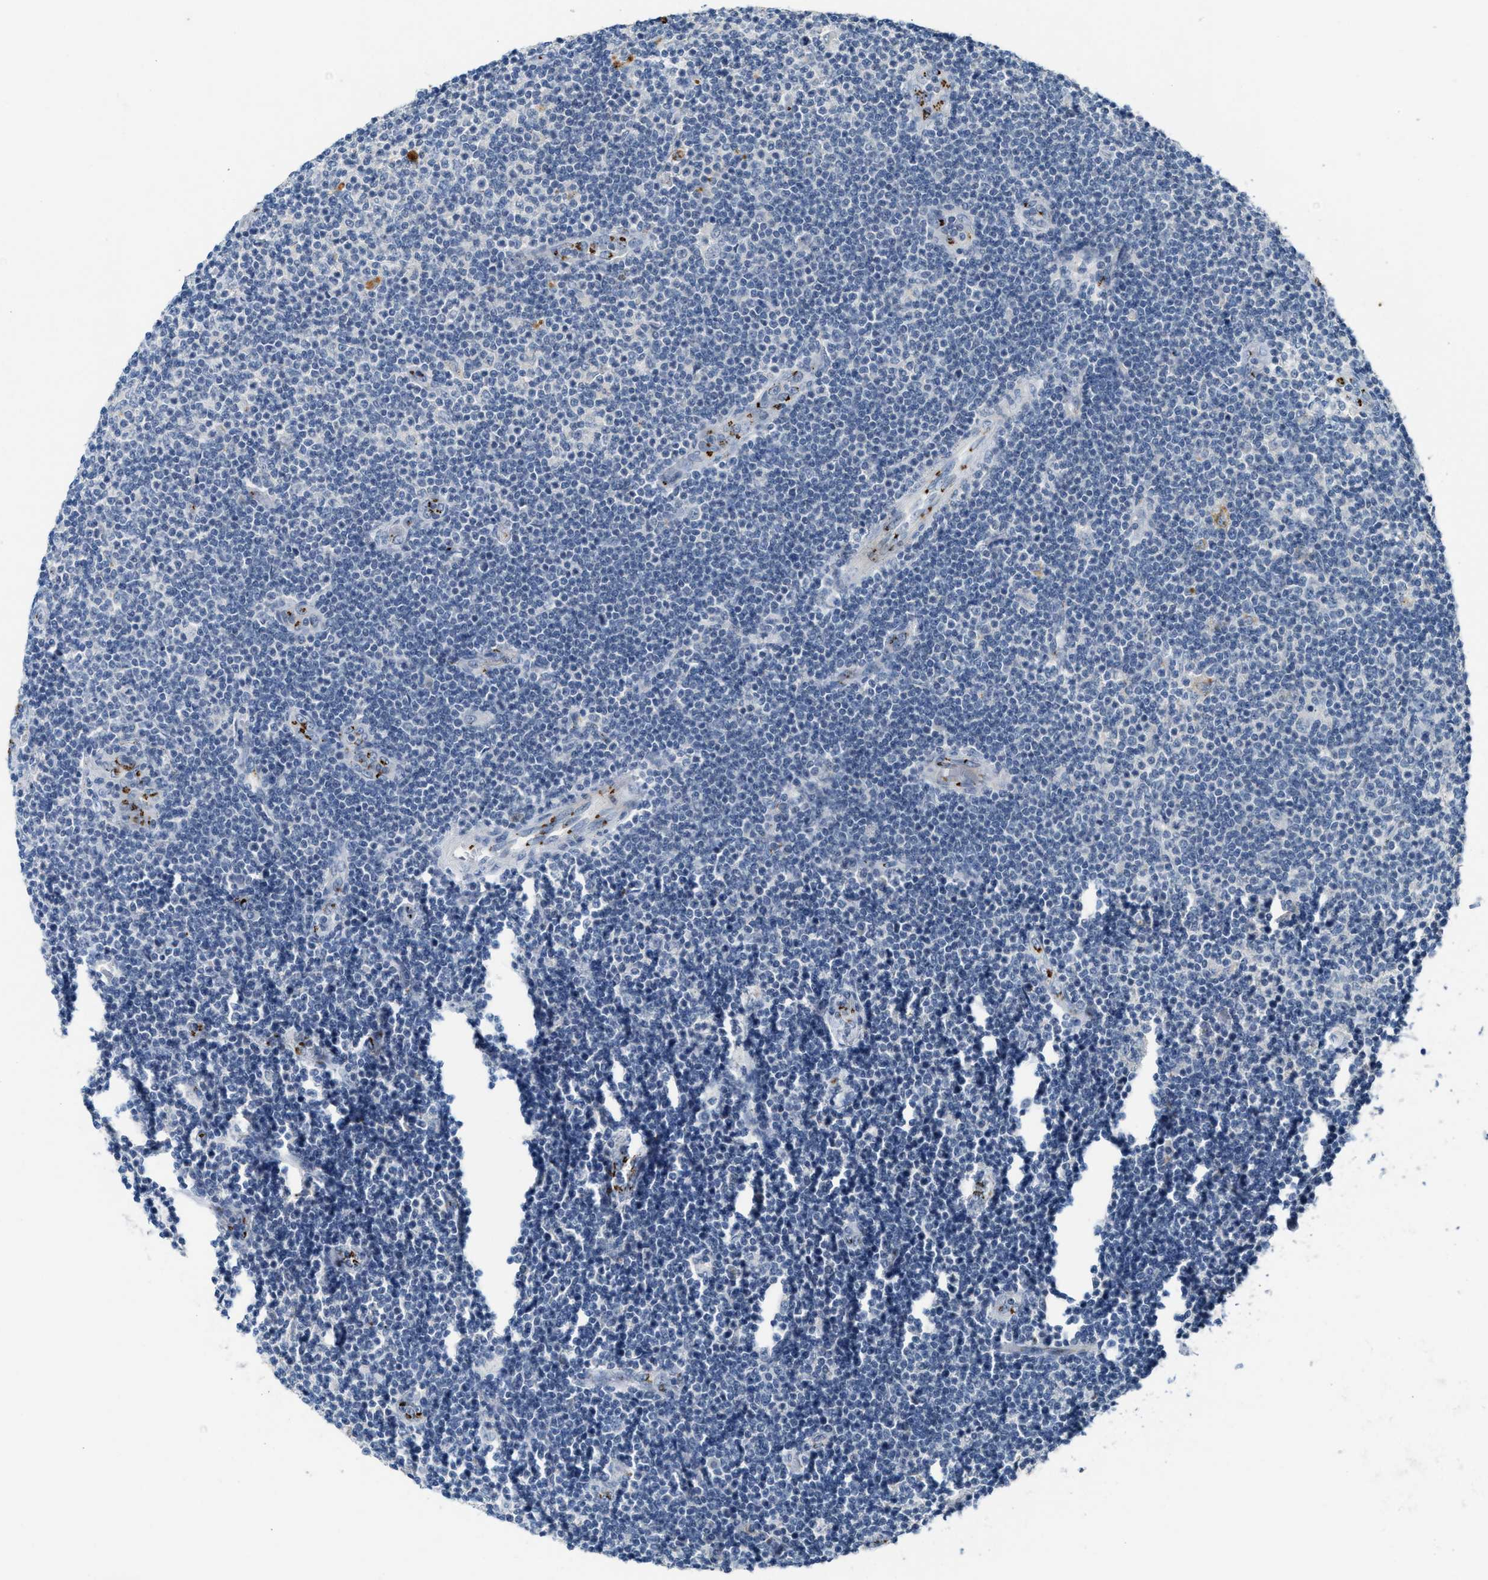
{"staining": {"intensity": "negative", "quantity": "none", "location": "none"}, "tissue": "lymphoma", "cell_type": "Tumor cells", "image_type": "cancer", "snomed": [{"axis": "morphology", "description": "Malignant lymphoma, non-Hodgkin's type, Low grade"}, {"axis": "topography", "description": "Lymph node"}], "caption": "Tumor cells are negative for protein expression in human lymphoma.", "gene": "SLC5A5", "patient": {"sex": "male", "age": 83}}